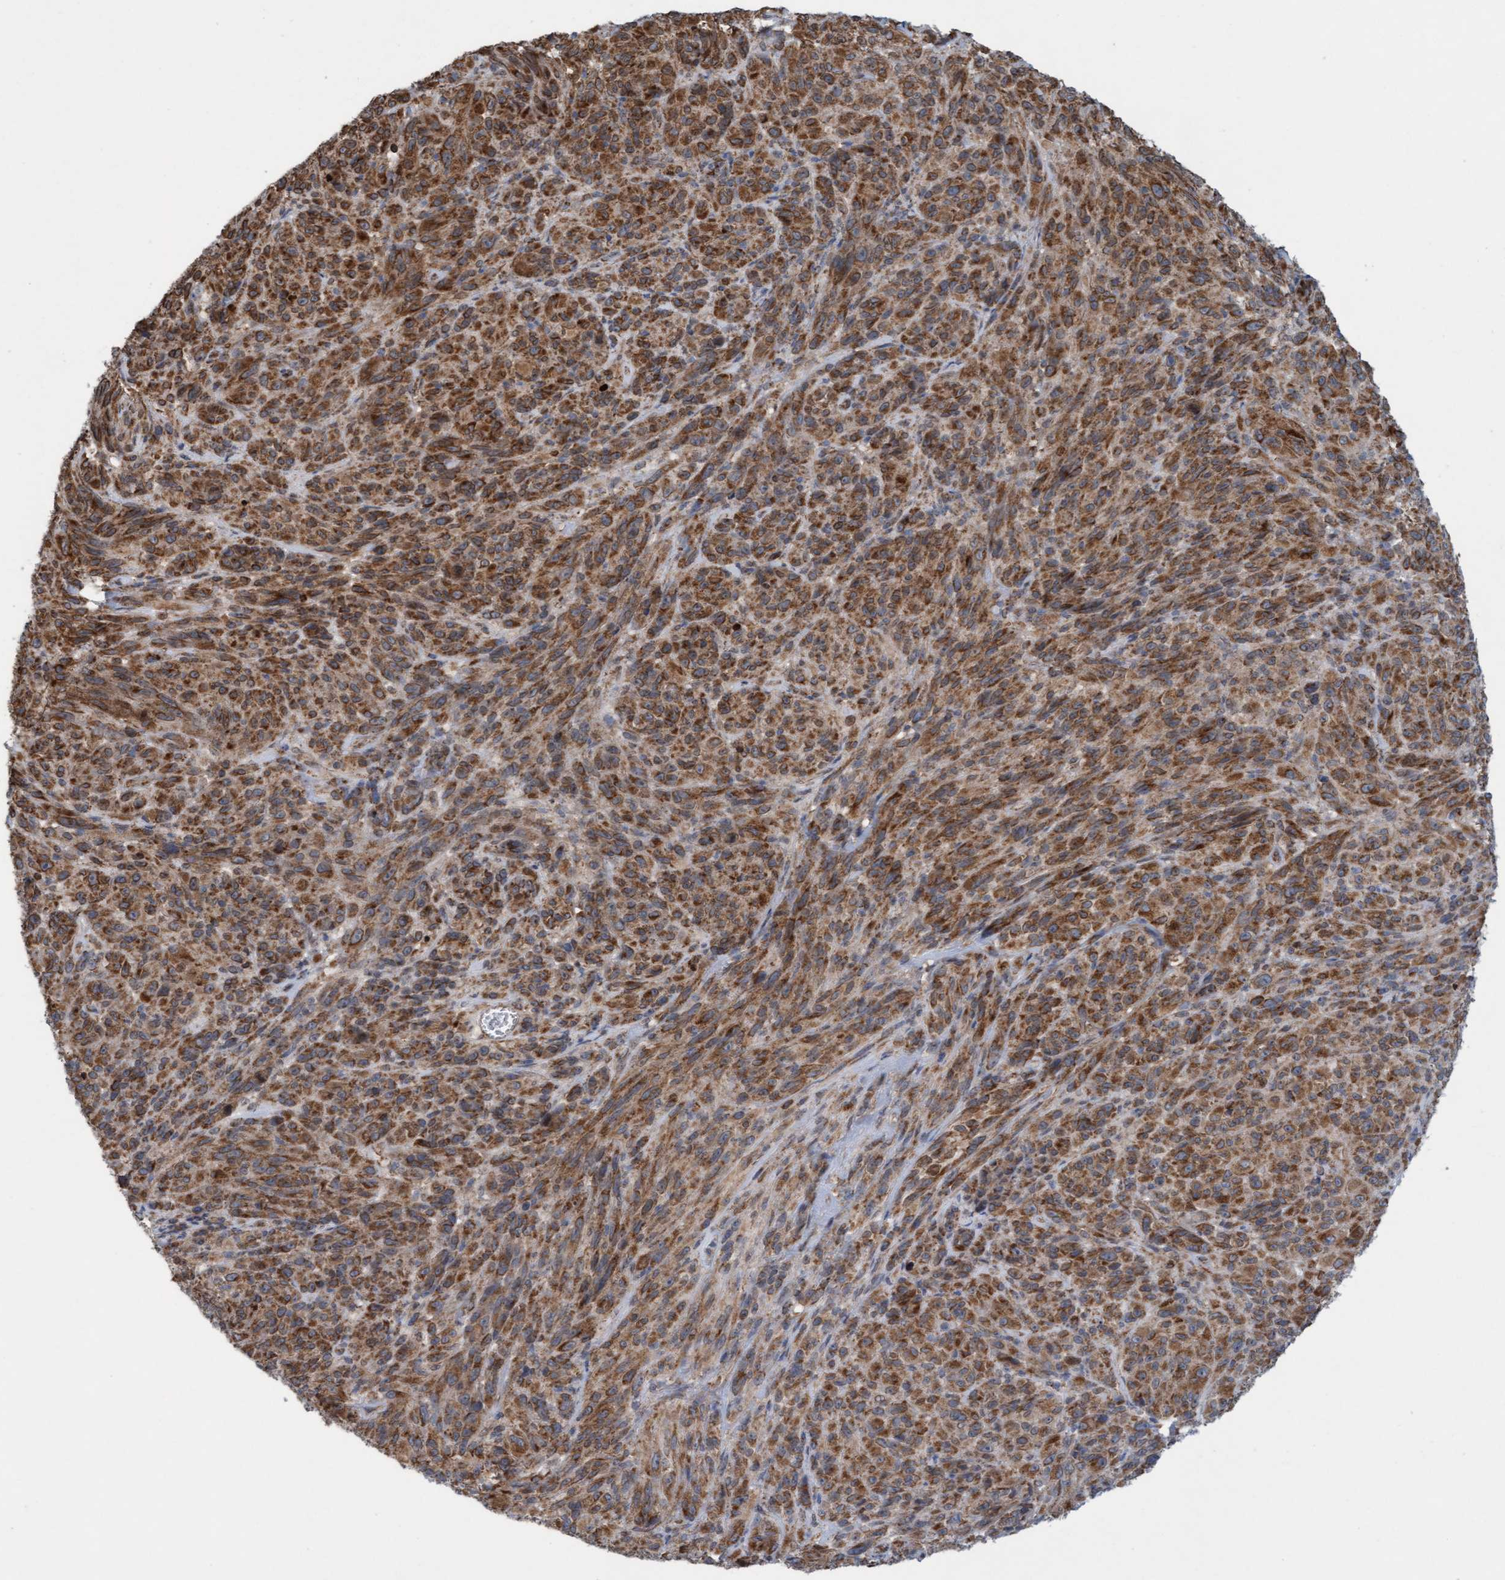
{"staining": {"intensity": "strong", "quantity": ">75%", "location": "cytoplasmic/membranous"}, "tissue": "melanoma", "cell_type": "Tumor cells", "image_type": "cancer", "snomed": [{"axis": "morphology", "description": "Malignant melanoma, NOS"}, {"axis": "topography", "description": "Skin of head"}], "caption": "Protein staining of melanoma tissue shows strong cytoplasmic/membranous positivity in approximately >75% of tumor cells.", "gene": "MRPS23", "patient": {"sex": "male", "age": 96}}